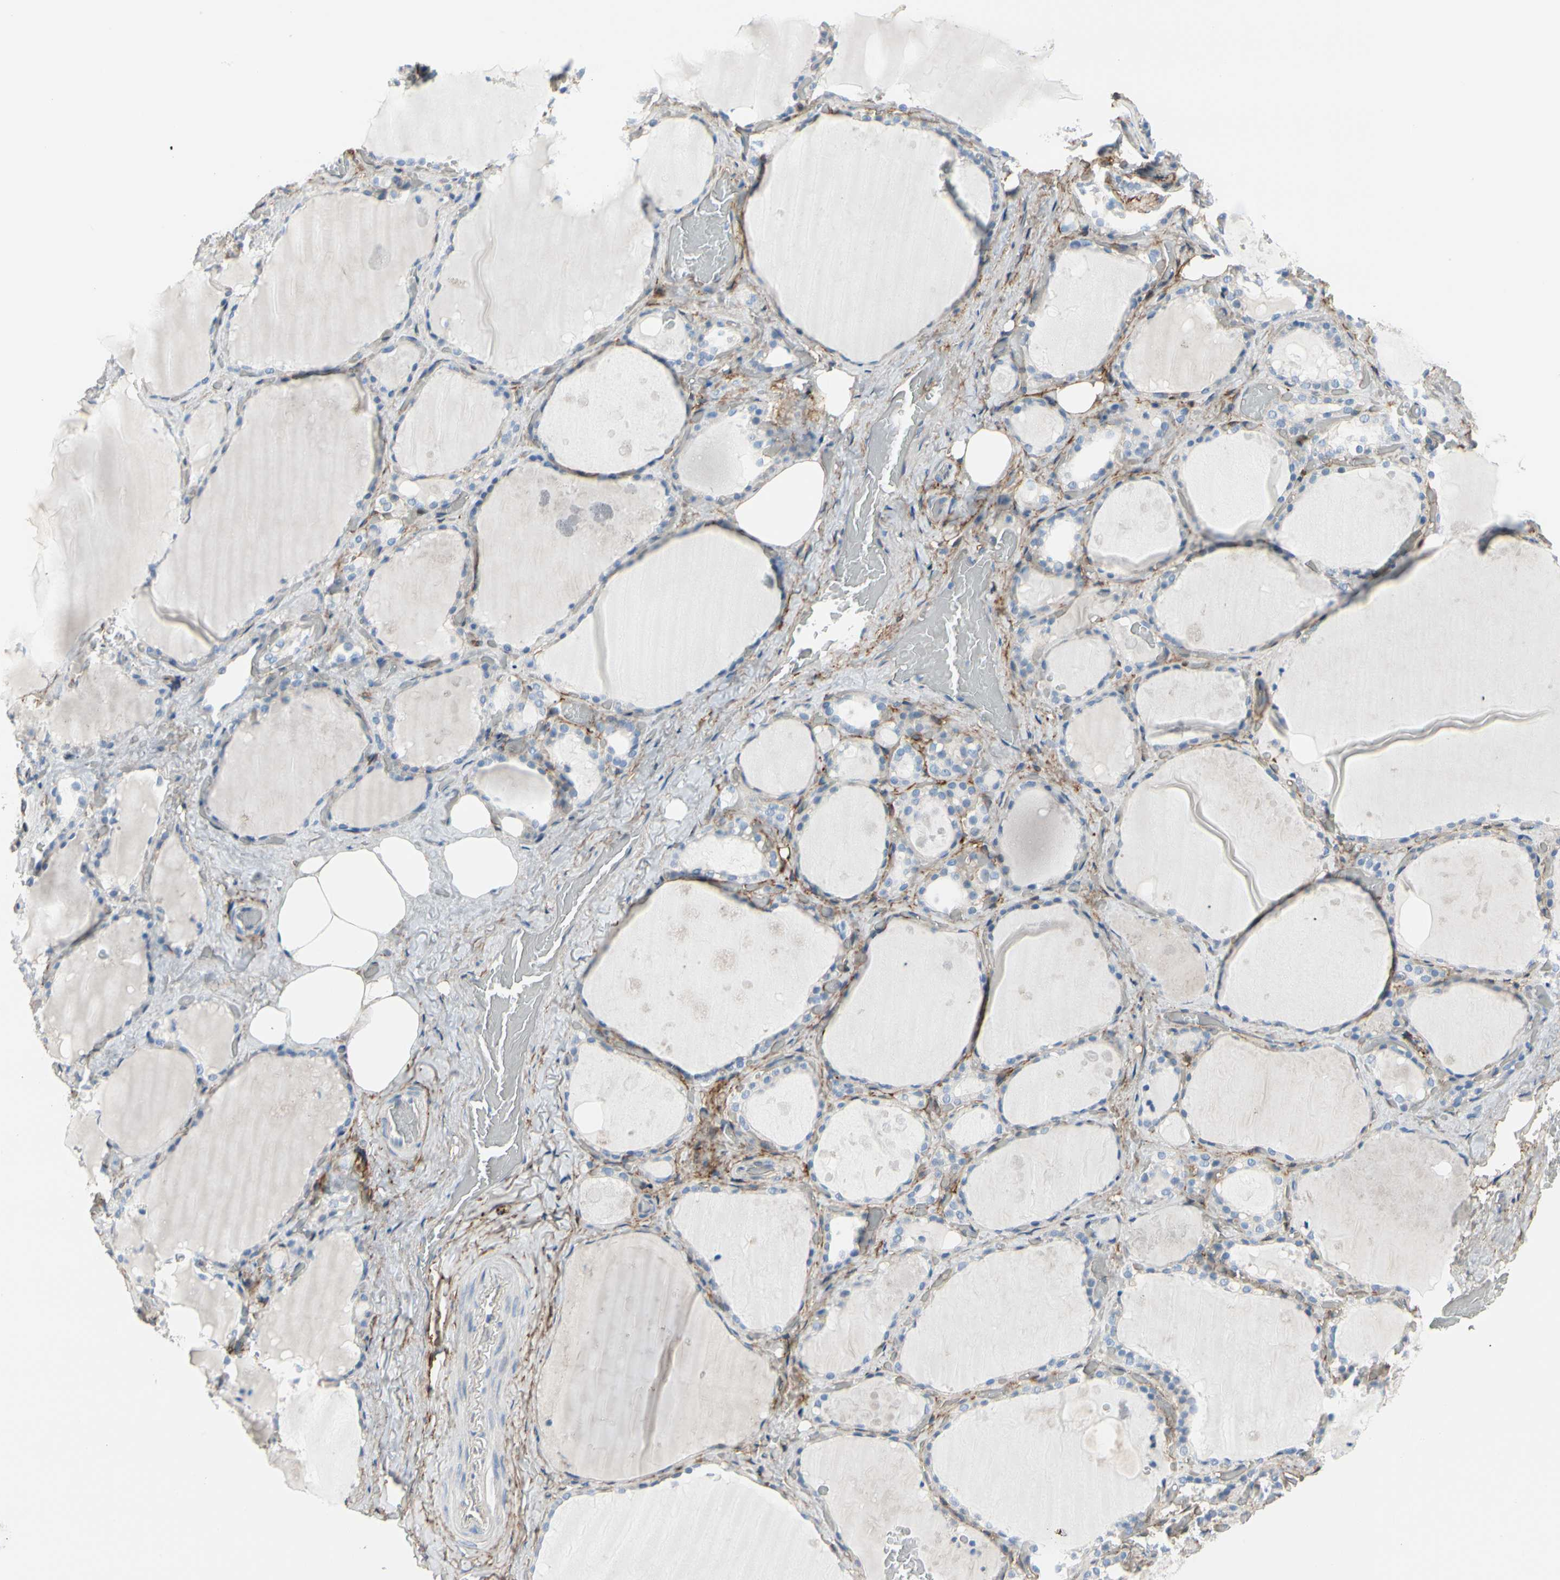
{"staining": {"intensity": "negative", "quantity": "none", "location": "none"}, "tissue": "thyroid gland", "cell_type": "Glandular cells", "image_type": "normal", "snomed": [{"axis": "morphology", "description": "Normal tissue, NOS"}, {"axis": "topography", "description": "Thyroid gland"}], "caption": "Thyroid gland was stained to show a protein in brown. There is no significant expression in glandular cells. (Stains: DAB immunohistochemistry (IHC) with hematoxylin counter stain, Microscopy: brightfield microscopy at high magnification).", "gene": "EPB41L2", "patient": {"sex": "male", "age": 61}}